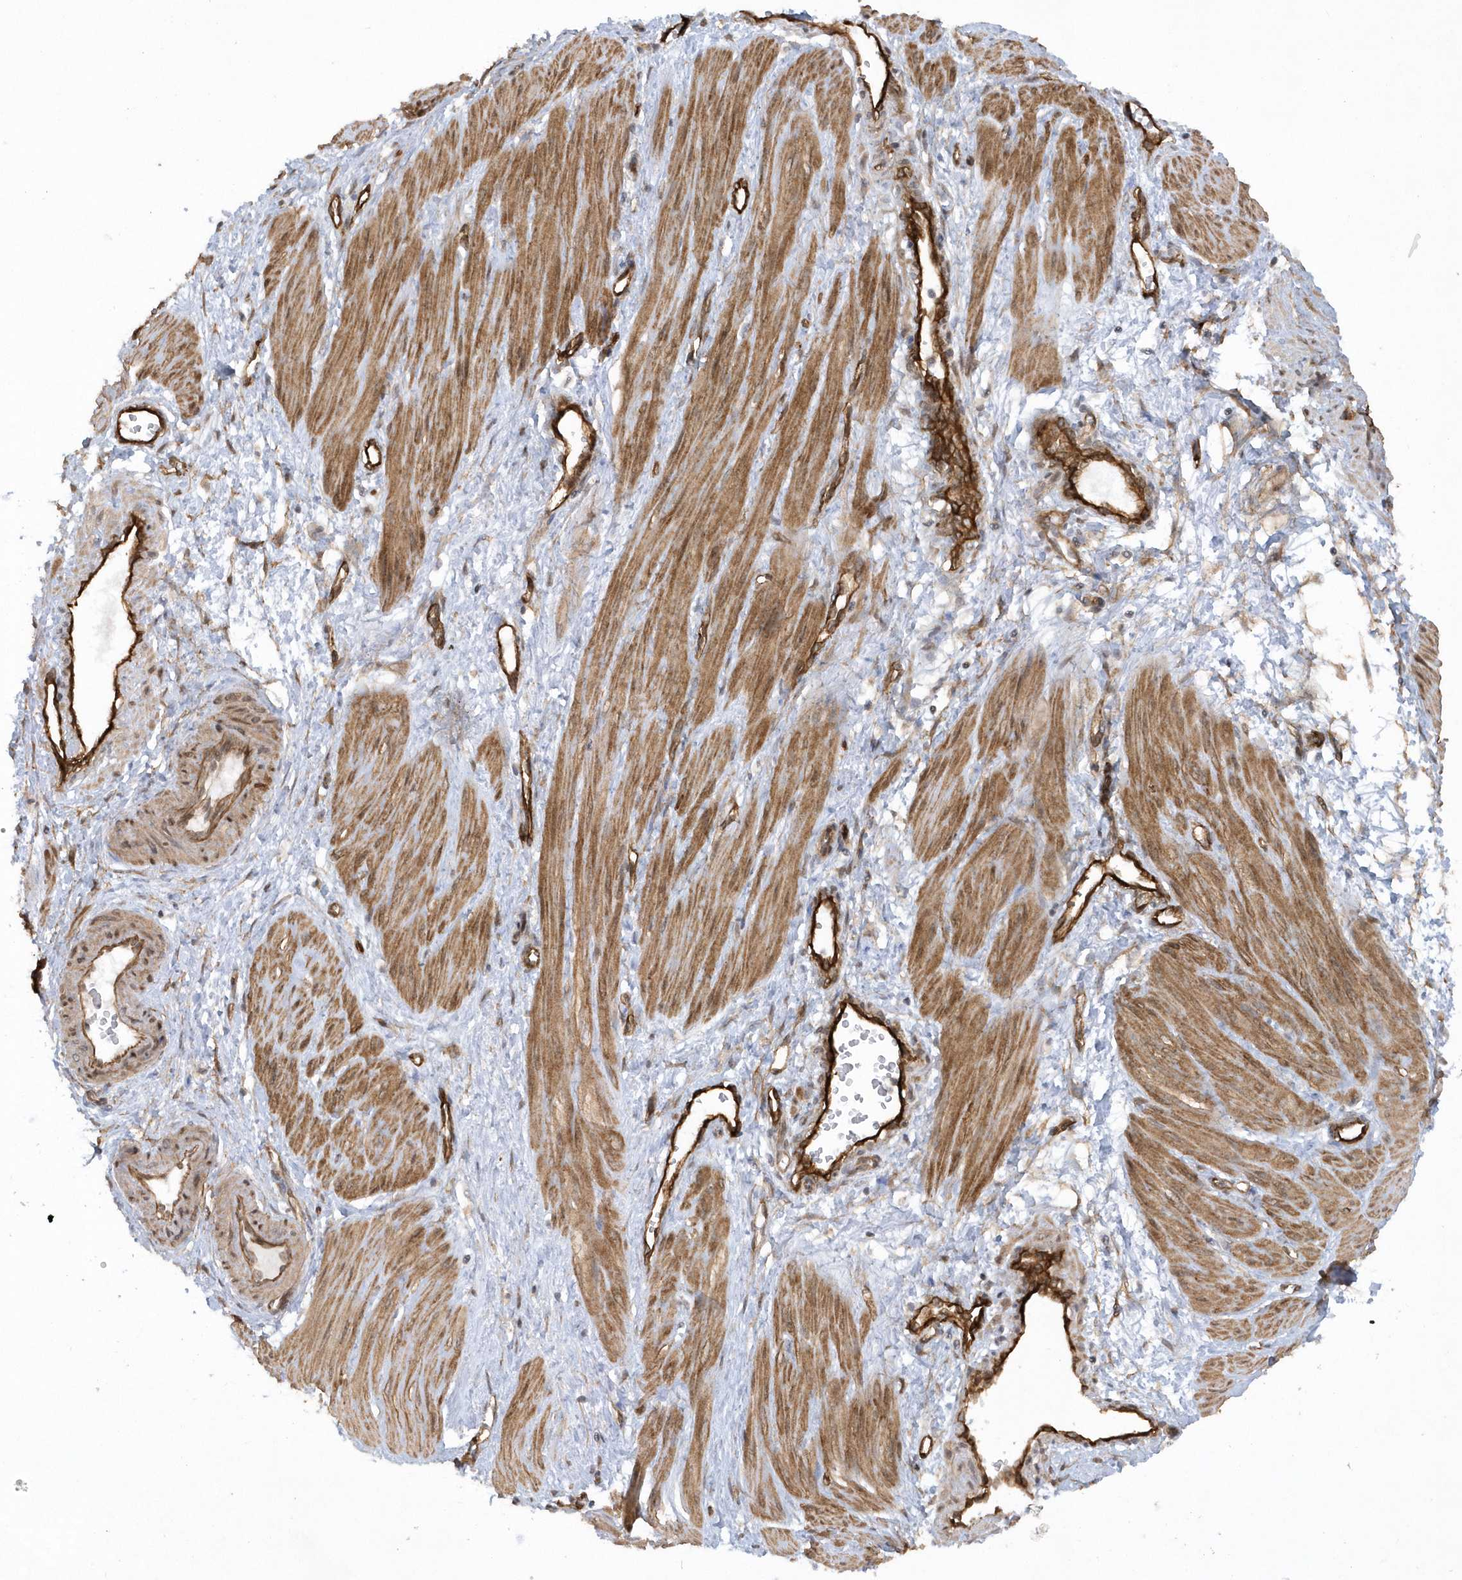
{"staining": {"intensity": "moderate", "quantity": ">75%", "location": "cytoplasmic/membranous"}, "tissue": "smooth muscle", "cell_type": "Smooth muscle cells", "image_type": "normal", "snomed": [{"axis": "morphology", "description": "Normal tissue, NOS"}, {"axis": "topography", "description": "Endometrium"}], "caption": "Immunohistochemical staining of unremarkable human smooth muscle shows medium levels of moderate cytoplasmic/membranous staining in approximately >75% of smooth muscle cells.", "gene": "RAI14", "patient": {"sex": "female", "age": 33}}